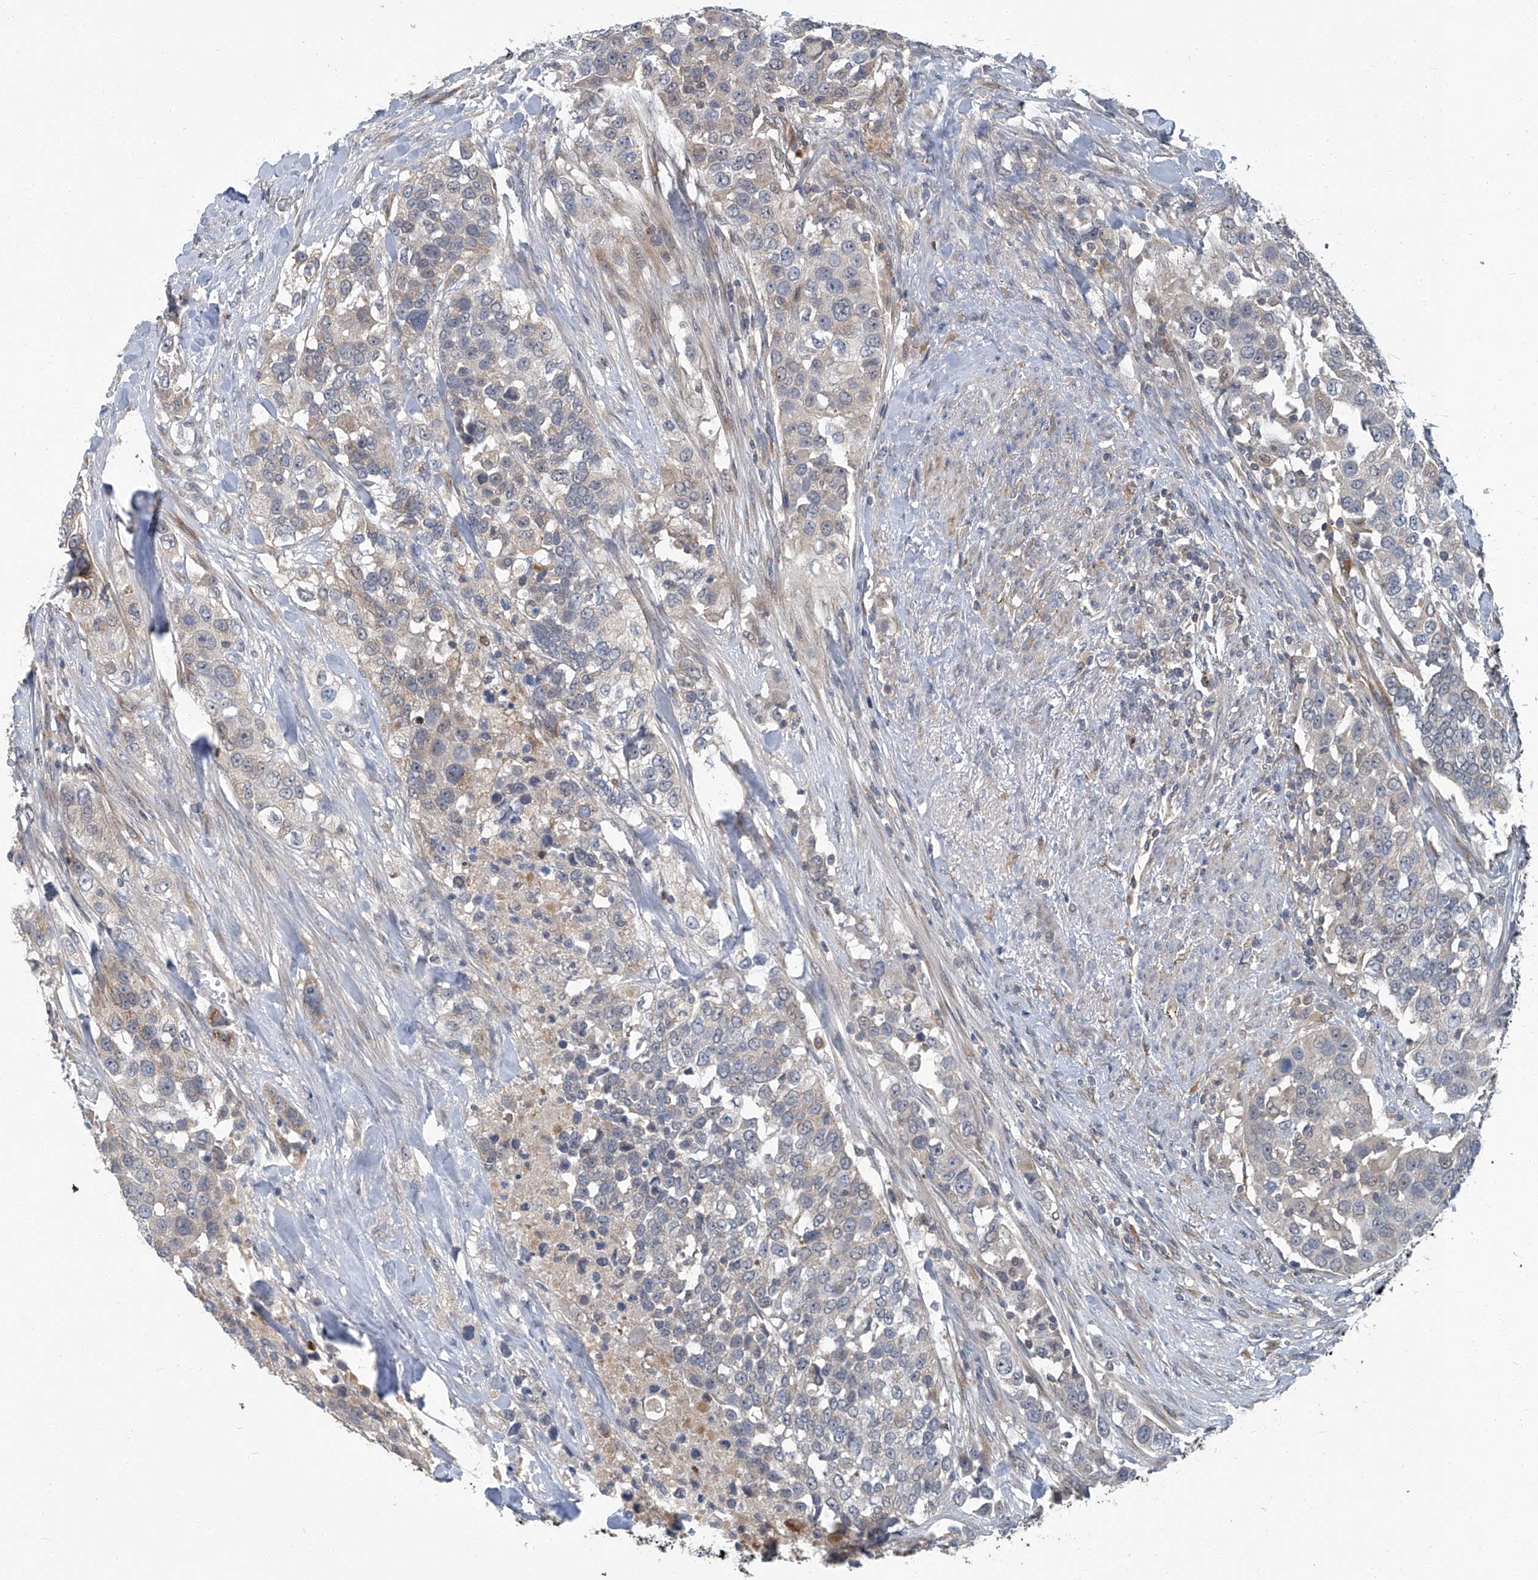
{"staining": {"intensity": "negative", "quantity": "none", "location": "none"}, "tissue": "urothelial cancer", "cell_type": "Tumor cells", "image_type": "cancer", "snomed": [{"axis": "morphology", "description": "Urothelial carcinoma, High grade"}, {"axis": "topography", "description": "Urinary bladder"}], "caption": "High magnification brightfield microscopy of high-grade urothelial carcinoma stained with DAB (3,3'-diaminobenzidine) (brown) and counterstained with hematoxylin (blue): tumor cells show no significant positivity.", "gene": "AKNAD1", "patient": {"sex": "female", "age": 80}}